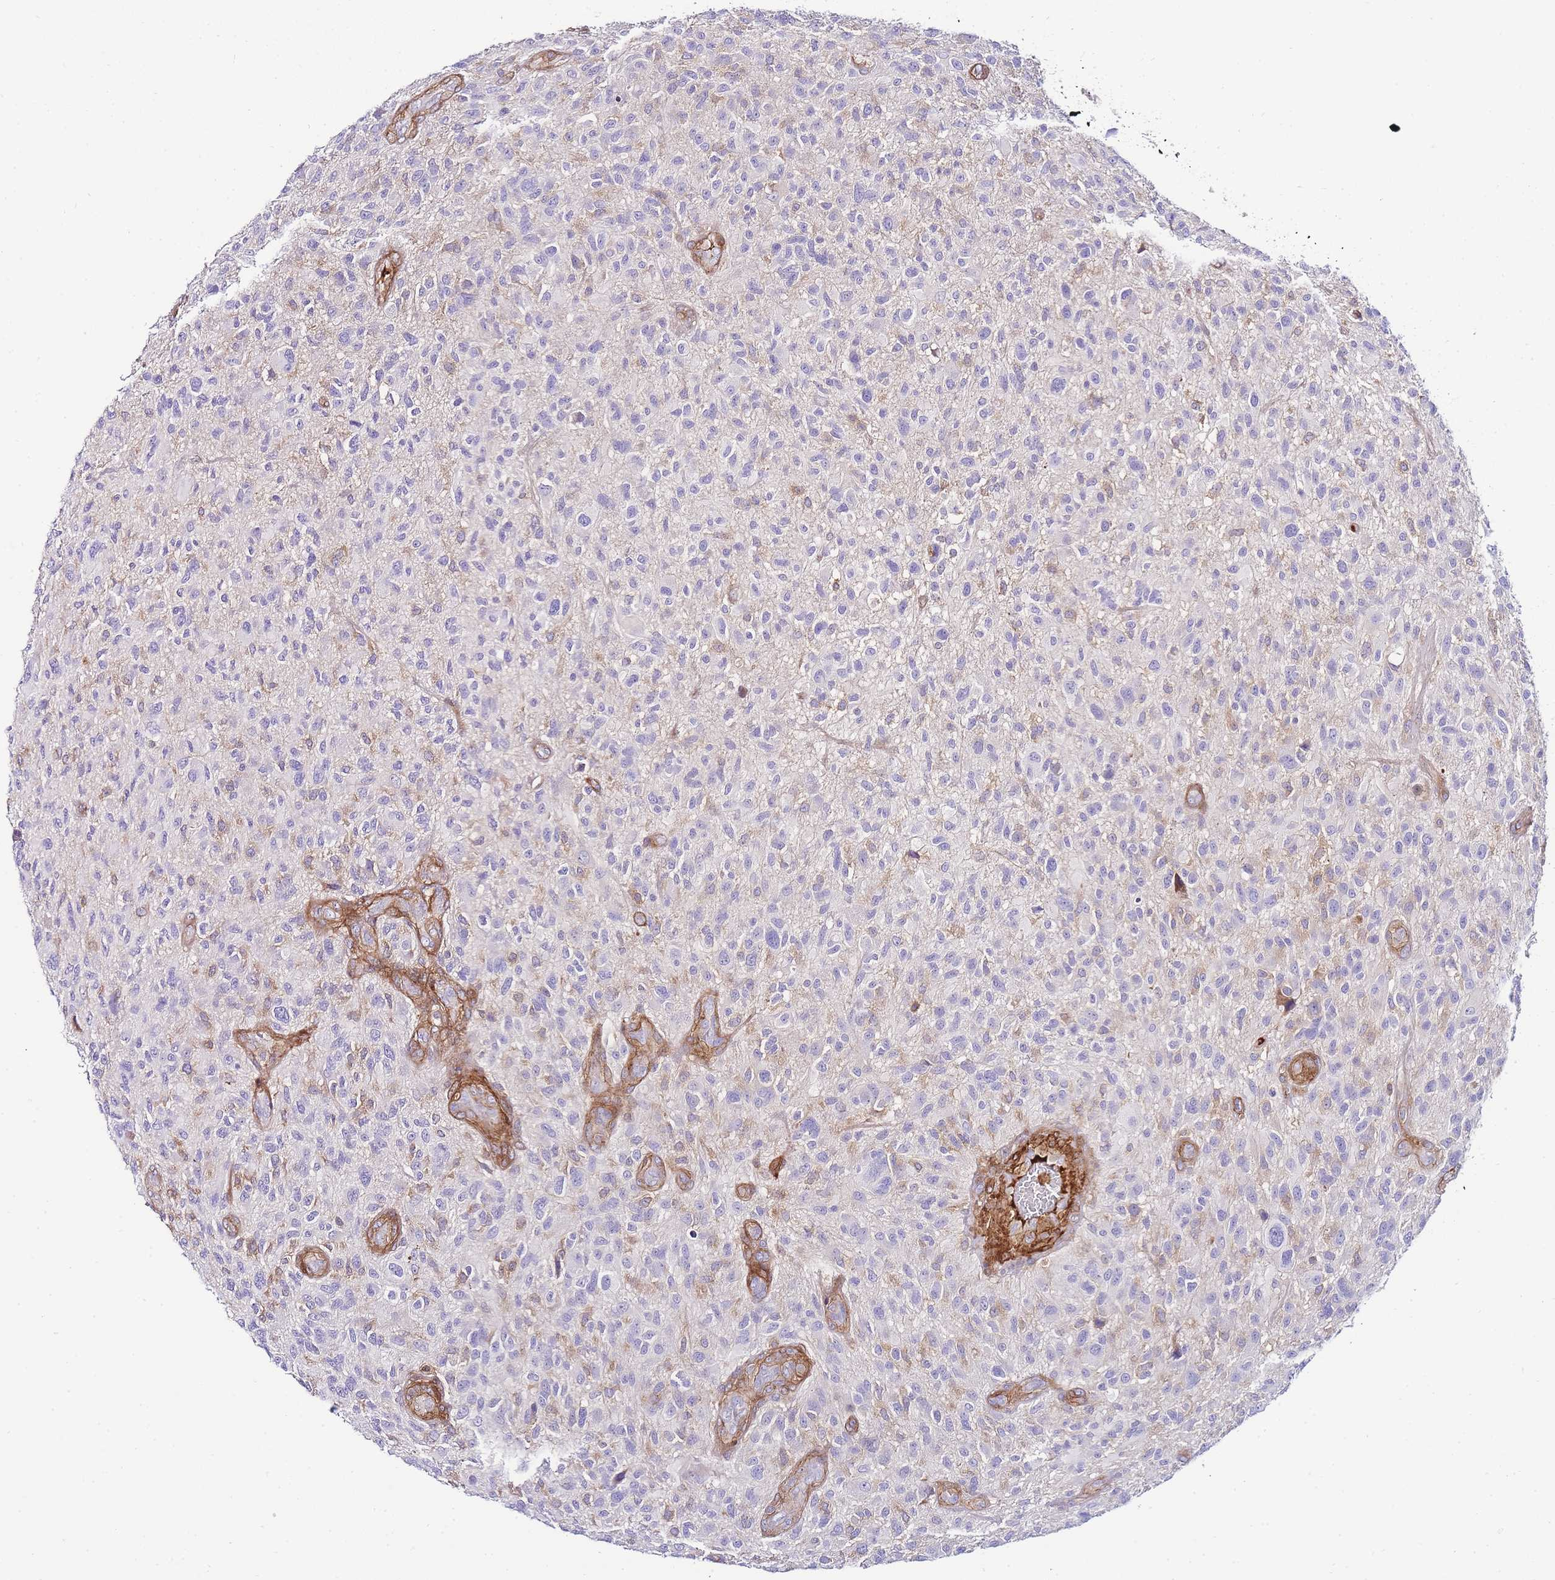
{"staining": {"intensity": "negative", "quantity": "none", "location": "none"}, "tissue": "glioma", "cell_type": "Tumor cells", "image_type": "cancer", "snomed": [{"axis": "morphology", "description": "Glioma, malignant, High grade"}, {"axis": "topography", "description": "Brain"}], "caption": "Tumor cells are negative for protein expression in human malignant glioma (high-grade).", "gene": "FBN3", "patient": {"sex": "male", "age": 47}}